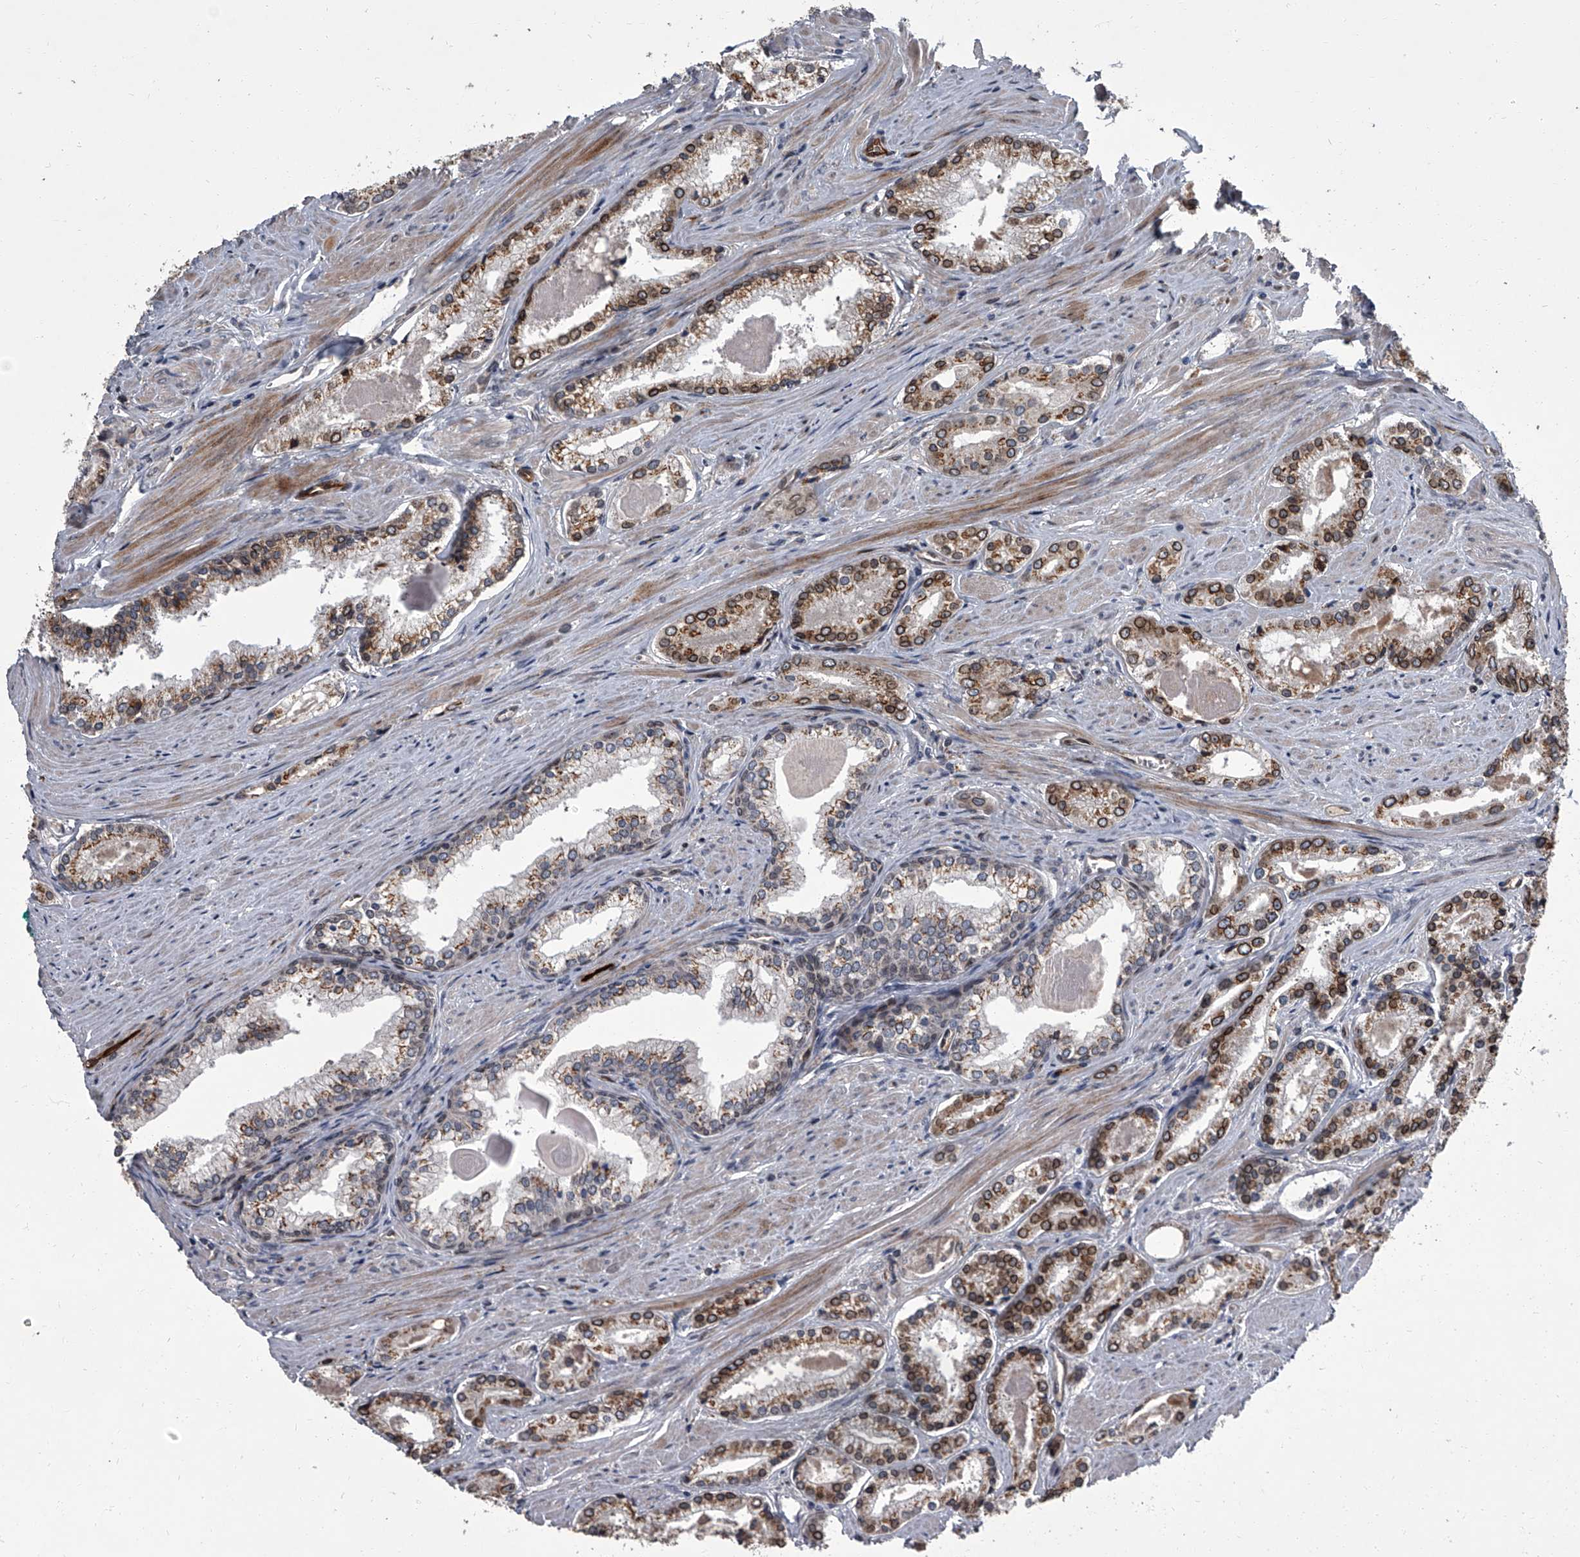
{"staining": {"intensity": "moderate", "quantity": ">75%", "location": "cytoplasmic/membranous,nuclear"}, "tissue": "prostate cancer", "cell_type": "Tumor cells", "image_type": "cancer", "snomed": [{"axis": "morphology", "description": "Adenocarcinoma, Low grade"}, {"axis": "topography", "description": "Prostate"}], "caption": "Human low-grade adenocarcinoma (prostate) stained with a brown dye demonstrates moderate cytoplasmic/membranous and nuclear positive positivity in approximately >75% of tumor cells.", "gene": "LRRC8C", "patient": {"sex": "male", "age": 54}}